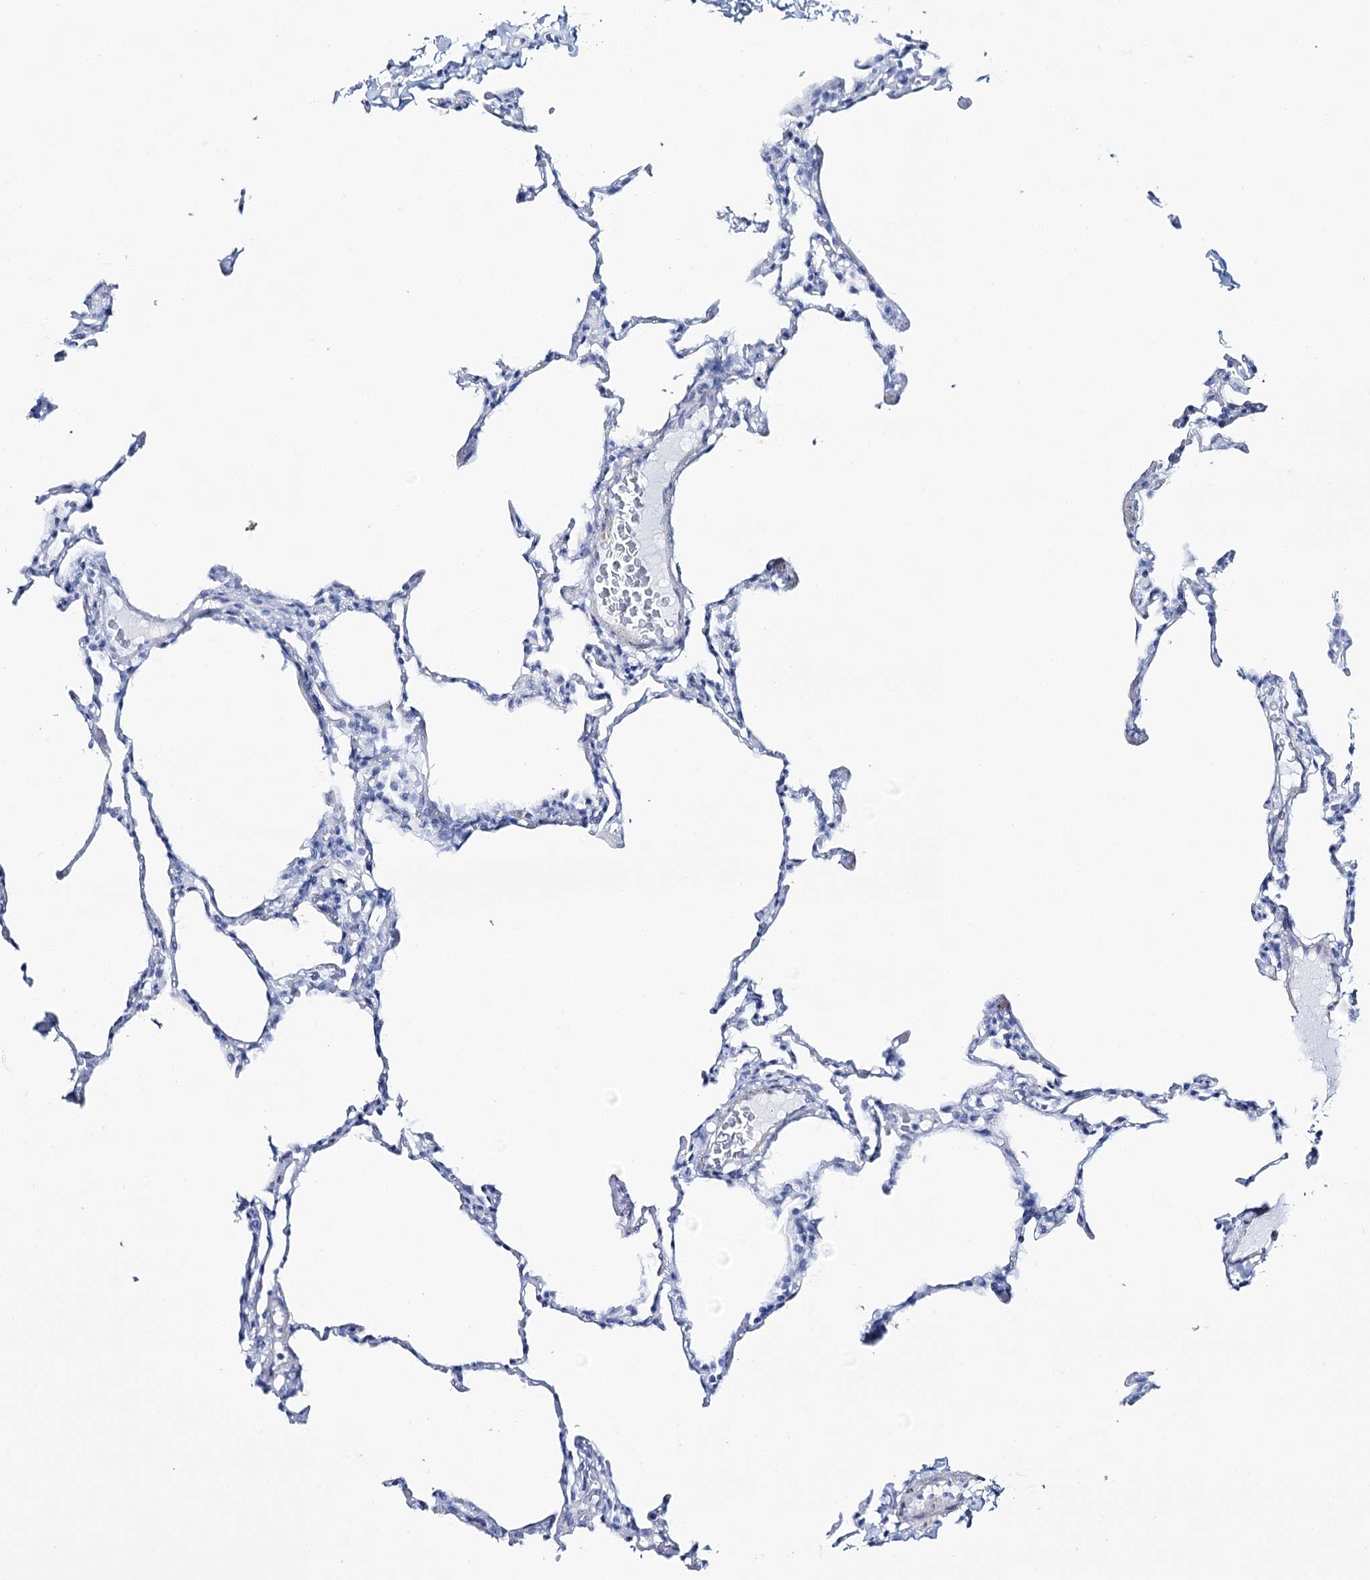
{"staining": {"intensity": "negative", "quantity": "none", "location": "none"}, "tissue": "lung", "cell_type": "Alveolar cells", "image_type": "normal", "snomed": [{"axis": "morphology", "description": "Normal tissue, NOS"}, {"axis": "topography", "description": "Lung"}], "caption": "Protein analysis of benign lung displays no significant expression in alveolar cells. (DAB (3,3'-diaminobenzidine) immunohistochemistry with hematoxylin counter stain).", "gene": "CSN3", "patient": {"sex": "male", "age": 20}}